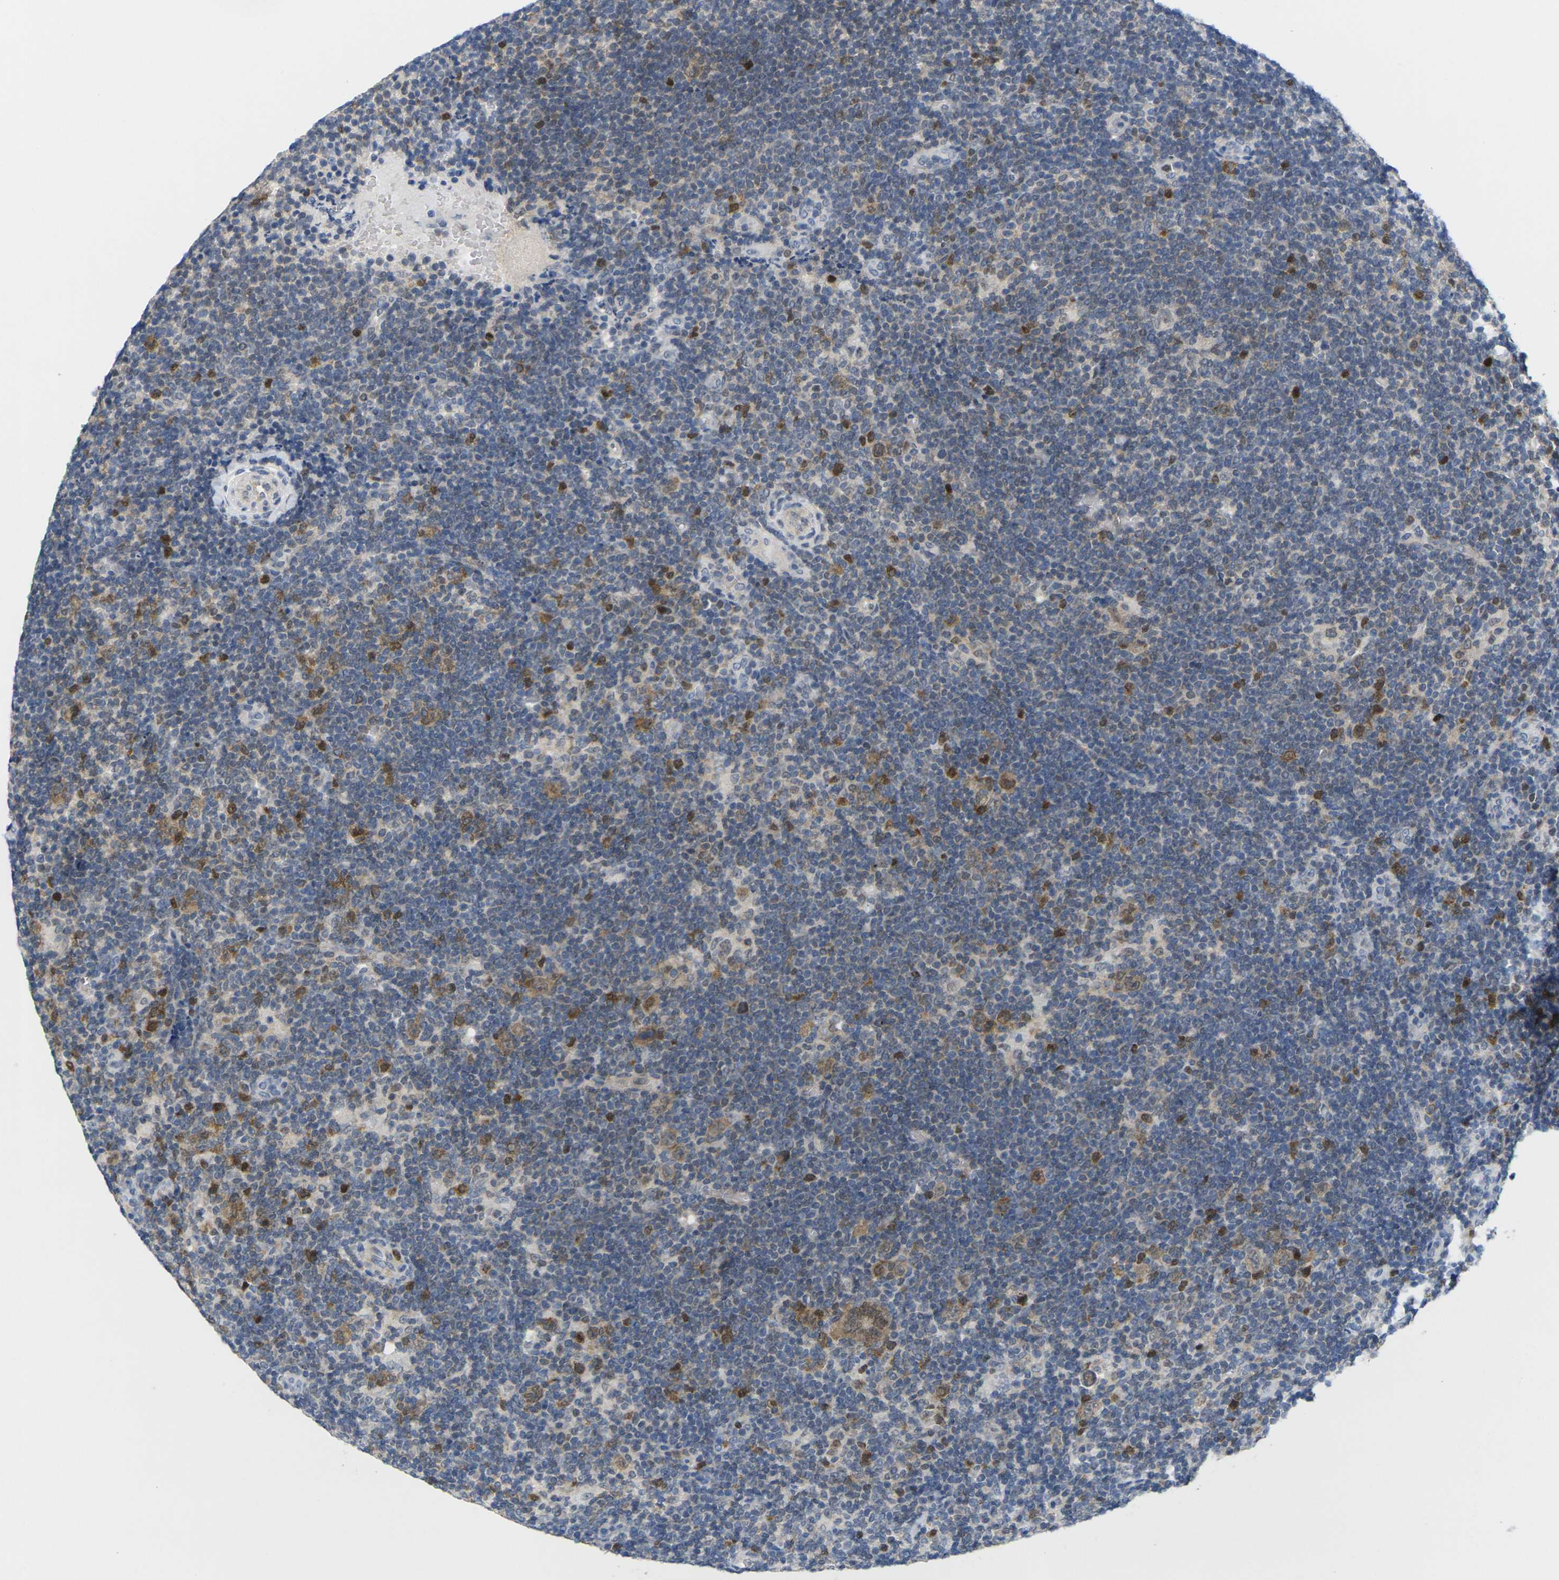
{"staining": {"intensity": "moderate", "quantity": ">75%", "location": "nuclear"}, "tissue": "lymphoma", "cell_type": "Tumor cells", "image_type": "cancer", "snomed": [{"axis": "morphology", "description": "Hodgkin's disease, NOS"}, {"axis": "topography", "description": "Lymph node"}], "caption": "Immunohistochemistry (IHC) staining of Hodgkin's disease, which displays medium levels of moderate nuclear positivity in about >75% of tumor cells indicating moderate nuclear protein positivity. The staining was performed using DAB (3,3'-diaminobenzidine) (brown) for protein detection and nuclei were counterstained in hematoxylin (blue).", "gene": "CDK2", "patient": {"sex": "female", "age": 57}}